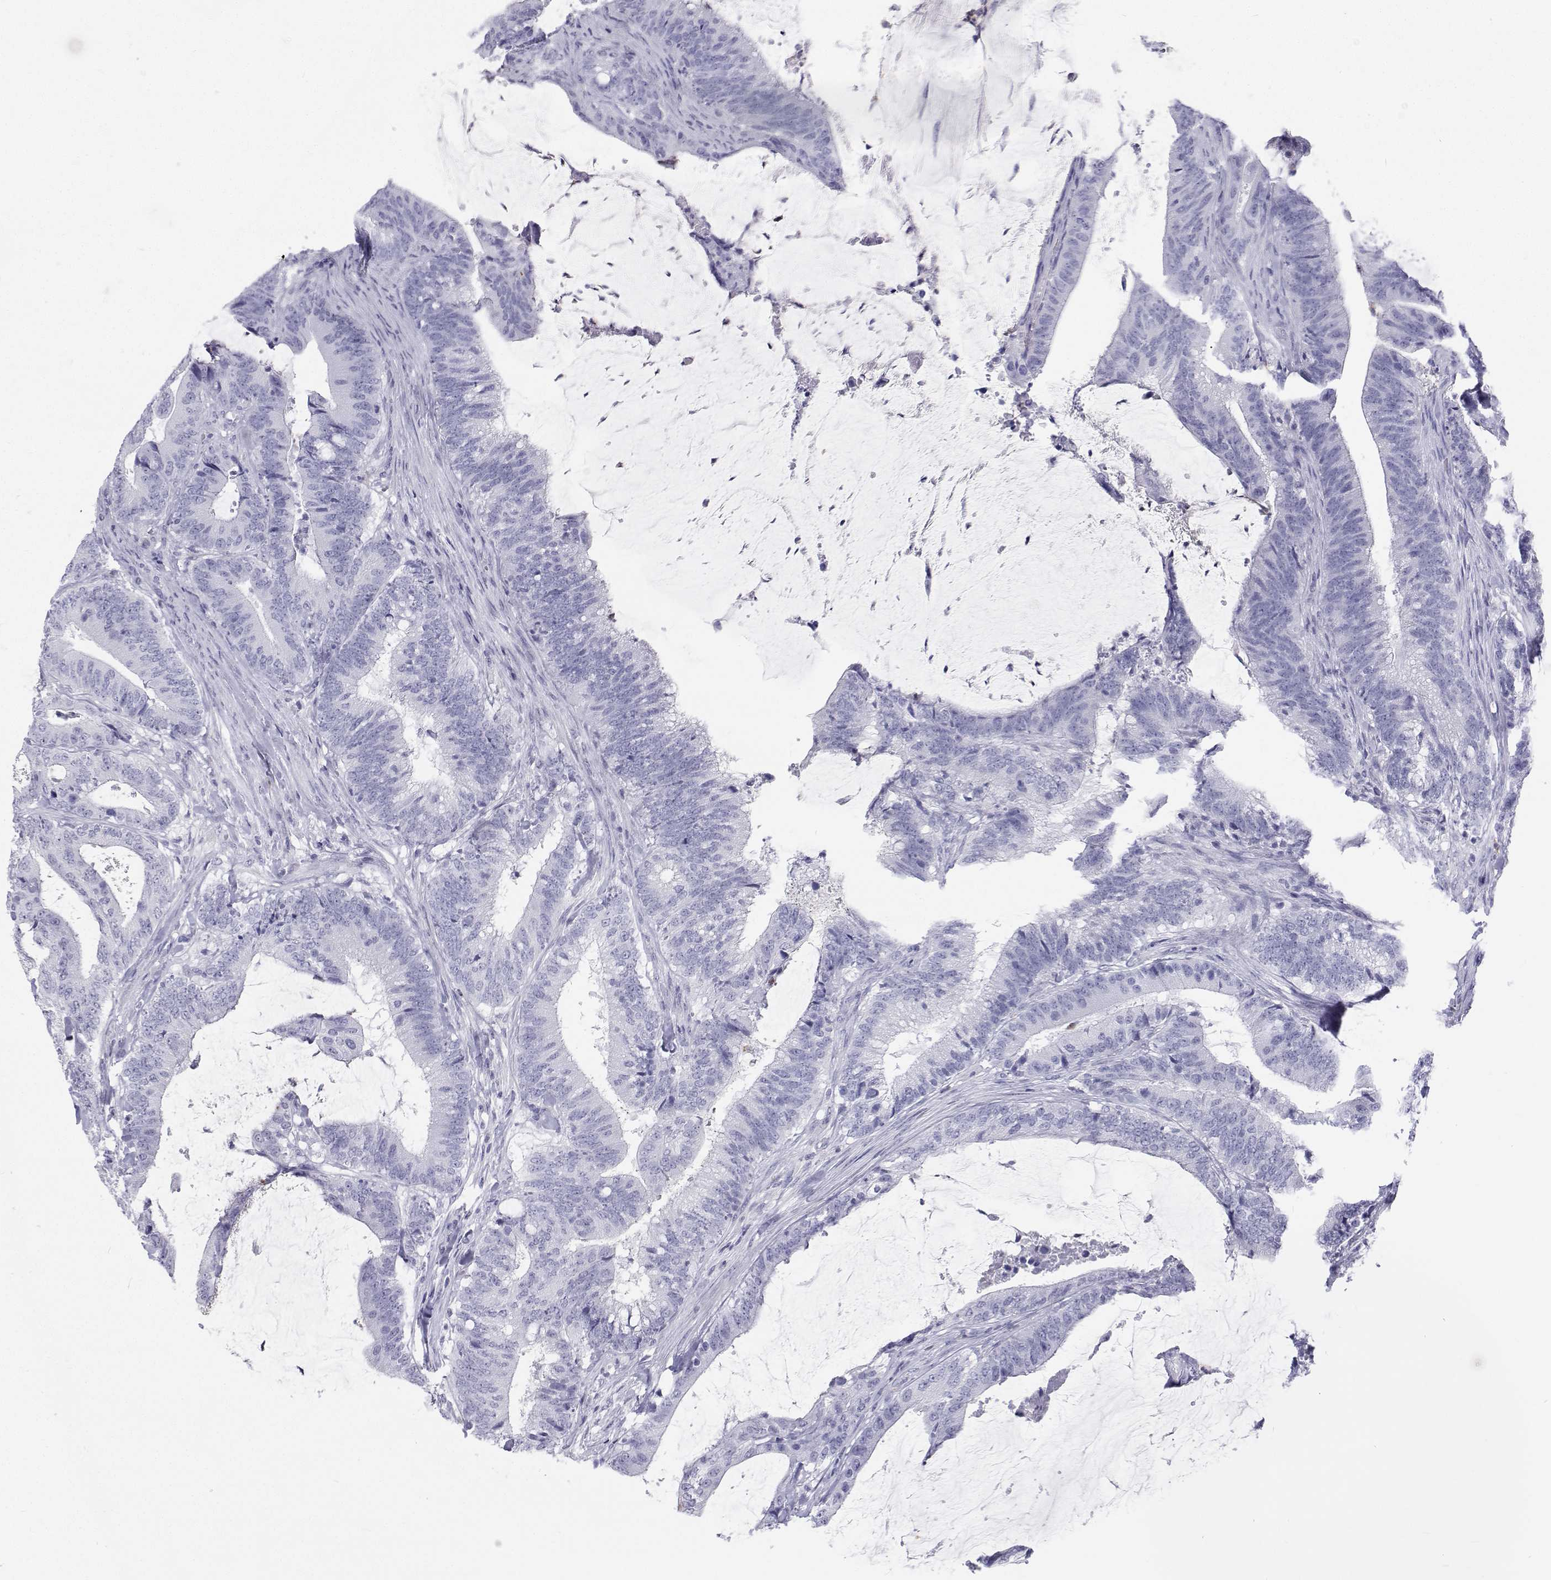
{"staining": {"intensity": "negative", "quantity": "none", "location": "none"}, "tissue": "colorectal cancer", "cell_type": "Tumor cells", "image_type": "cancer", "snomed": [{"axis": "morphology", "description": "Adenocarcinoma, NOS"}, {"axis": "topography", "description": "Colon"}], "caption": "Tumor cells are negative for protein expression in human colorectal cancer. (DAB (3,3'-diaminobenzidine) immunohistochemistry visualized using brightfield microscopy, high magnification).", "gene": "SFTPB", "patient": {"sex": "female", "age": 43}}